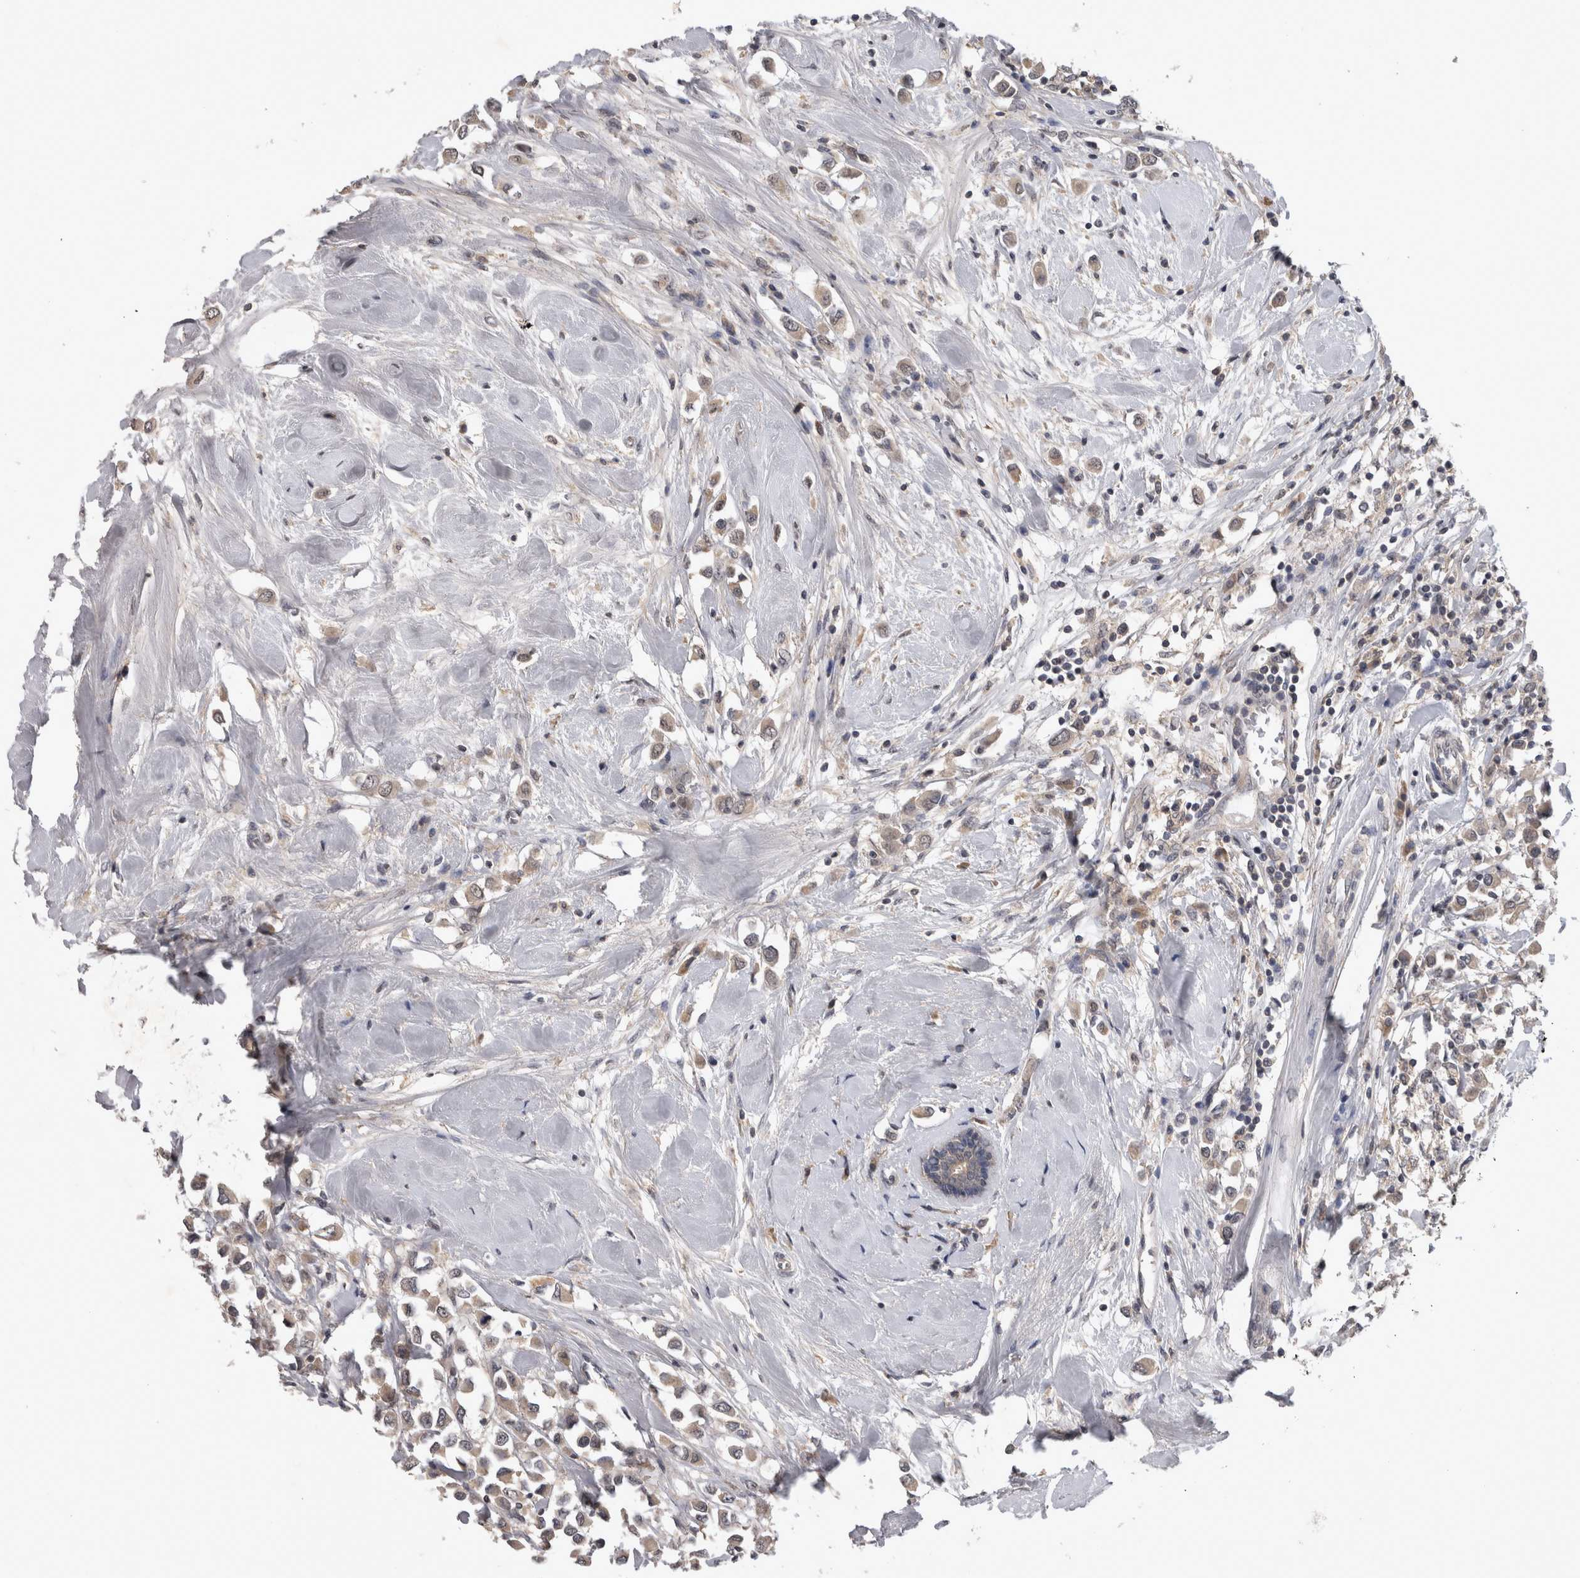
{"staining": {"intensity": "weak", "quantity": ">75%", "location": "cytoplasmic/membranous"}, "tissue": "breast cancer", "cell_type": "Tumor cells", "image_type": "cancer", "snomed": [{"axis": "morphology", "description": "Duct carcinoma"}, {"axis": "topography", "description": "Breast"}], "caption": "Weak cytoplasmic/membranous protein staining is identified in about >75% of tumor cells in invasive ductal carcinoma (breast). The staining is performed using DAB brown chromogen to label protein expression. The nuclei are counter-stained blue using hematoxylin.", "gene": "ZNF114", "patient": {"sex": "female", "age": 61}}